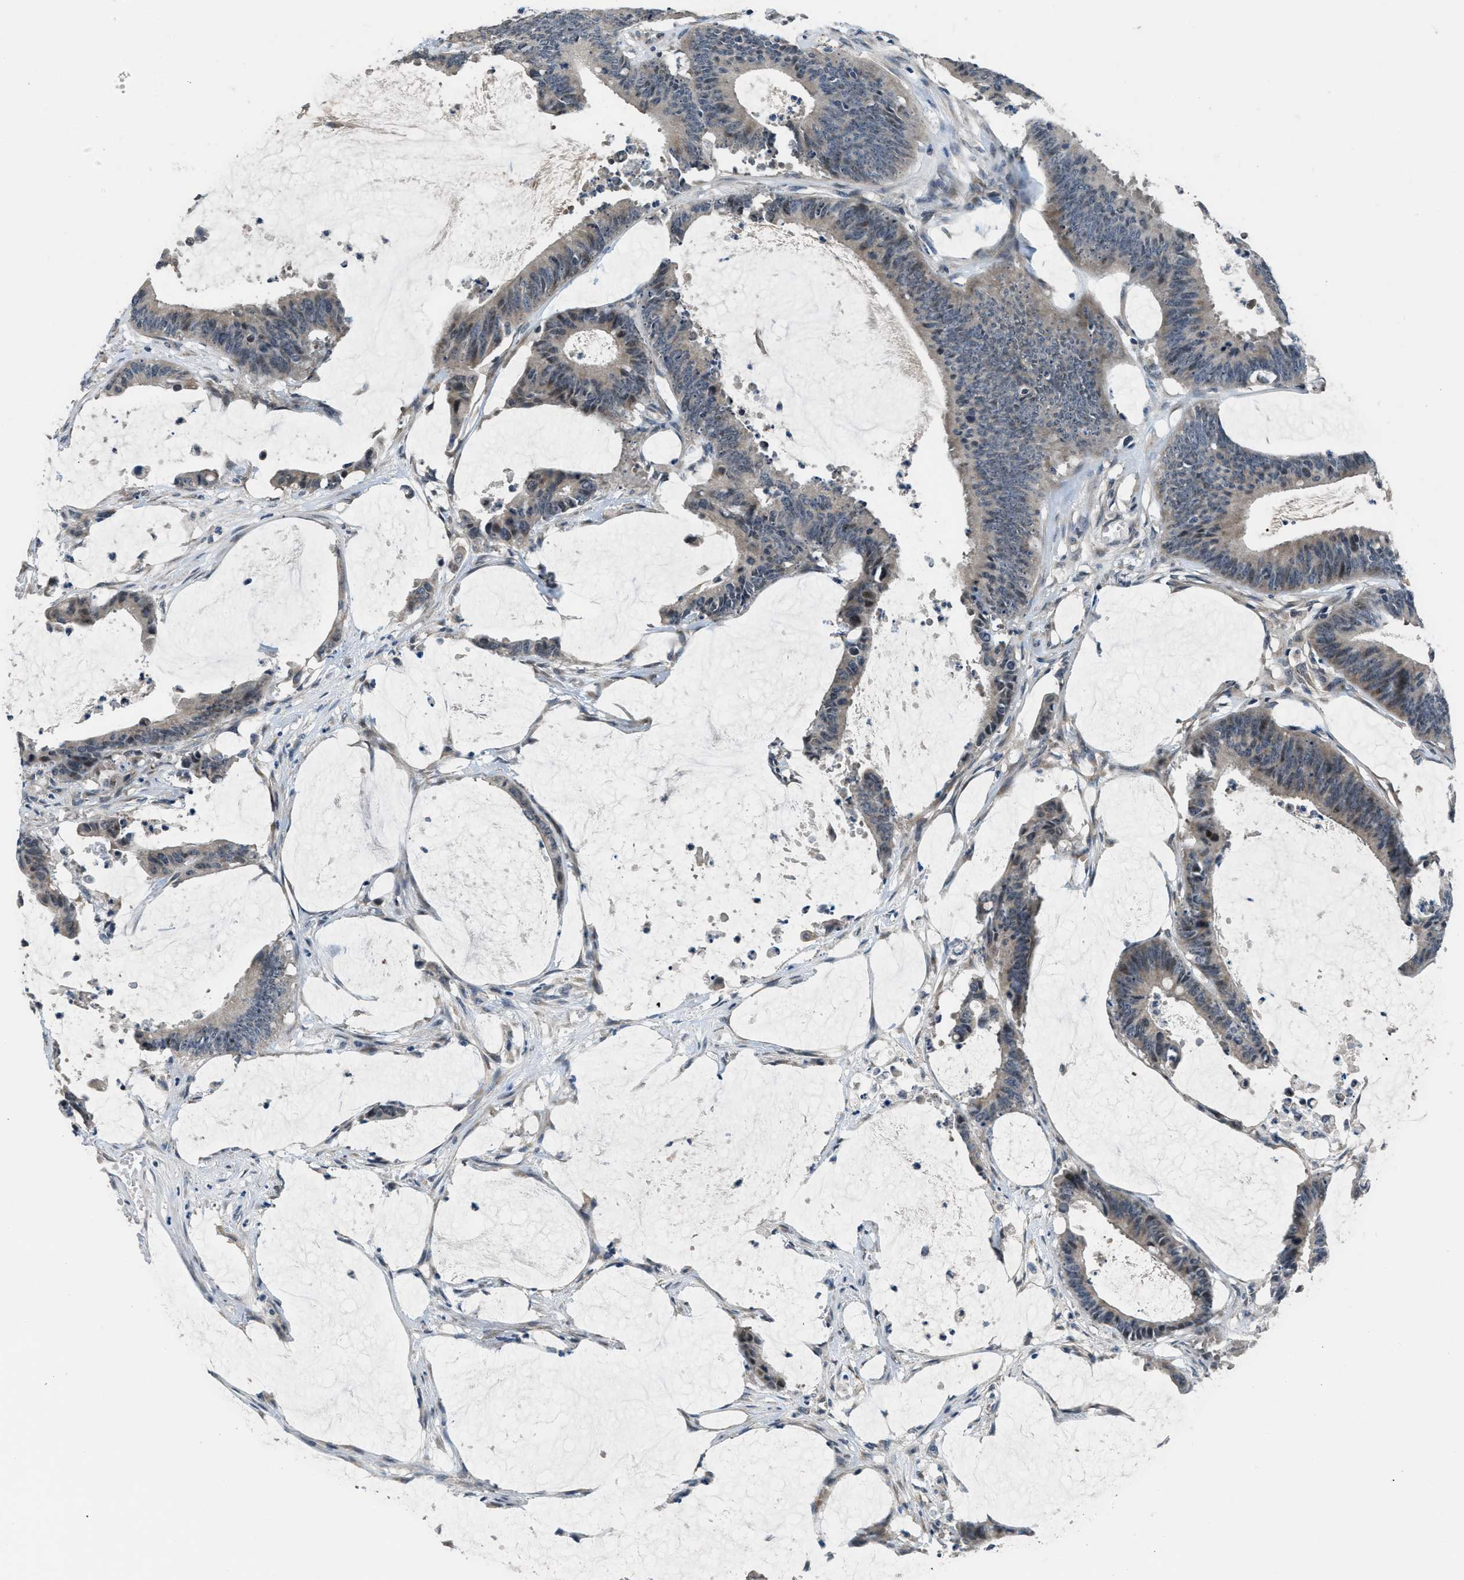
{"staining": {"intensity": "weak", "quantity": ">75%", "location": "cytoplasmic/membranous,nuclear"}, "tissue": "colorectal cancer", "cell_type": "Tumor cells", "image_type": "cancer", "snomed": [{"axis": "morphology", "description": "Adenocarcinoma, NOS"}, {"axis": "topography", "description": "Rectum"}], "caption": "A high-resolution histopathology image shows IHC staining of adenocarcinoma (colorectal), which shows weak cytoplasmic/membranous and nuclear staining in approximately >75% of tumor cells.", "gene": "SETD5", "patient": {"sex": "female", "age": 66}}